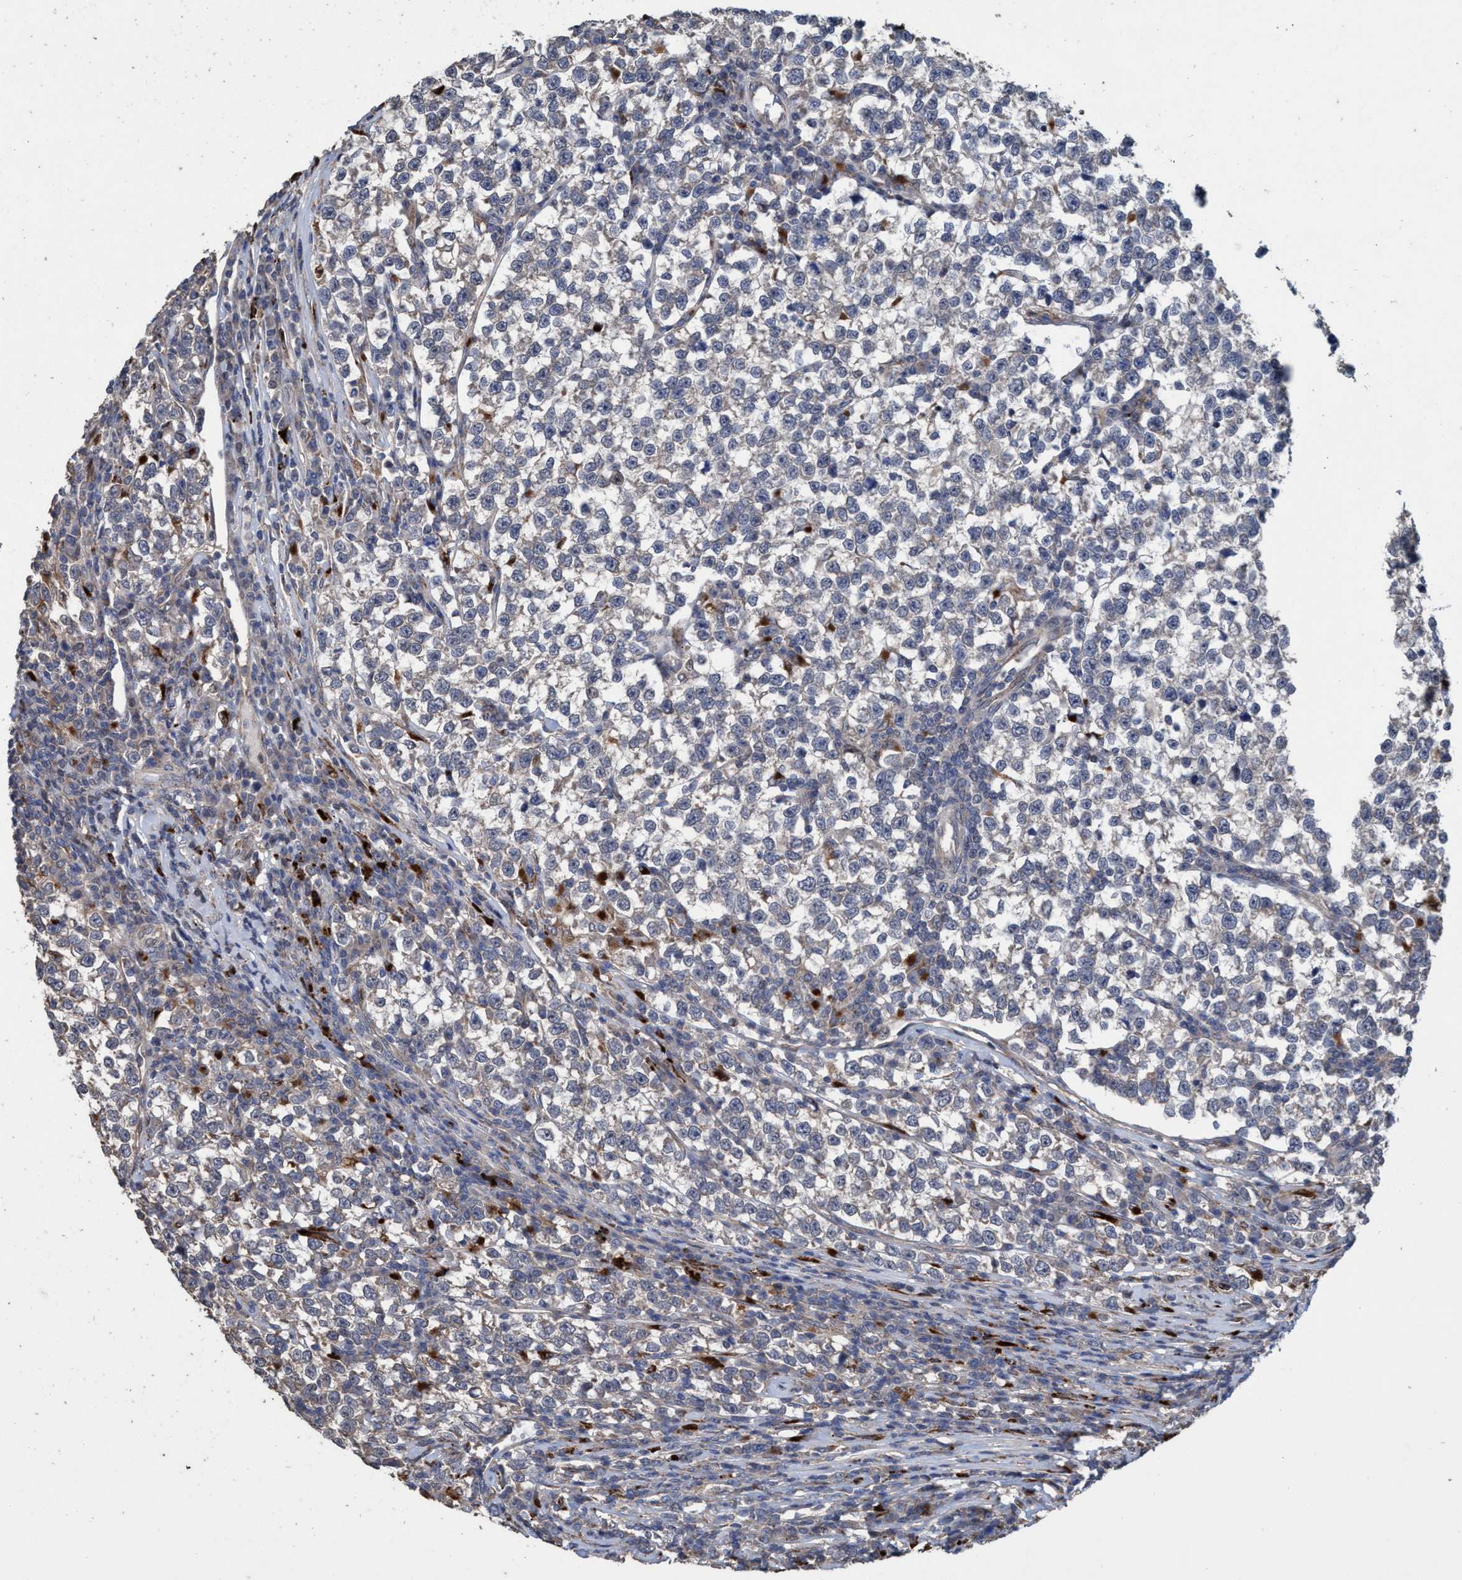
{"staining": {"intensity": "weak", "quantity": "<25%", "location": "cytoplasmic/membranous"}, "tissue": "testis cancer", "cell_type": "Tumor cells", "image_type": "cancer", "snomed": [{"axis": "morphology", "description": "Normal tissue, NOS"}, {"axis": "morphology", "description": "Seminoma, NOS"}, {"axis": "topography", "description": "Testis"}], "caption": "Protein analysis of seminoma (testis) exhibits no significant positivity in tumor cells.", "gene": "BBS9", "patient": {"sex": "male", "age": 43}}